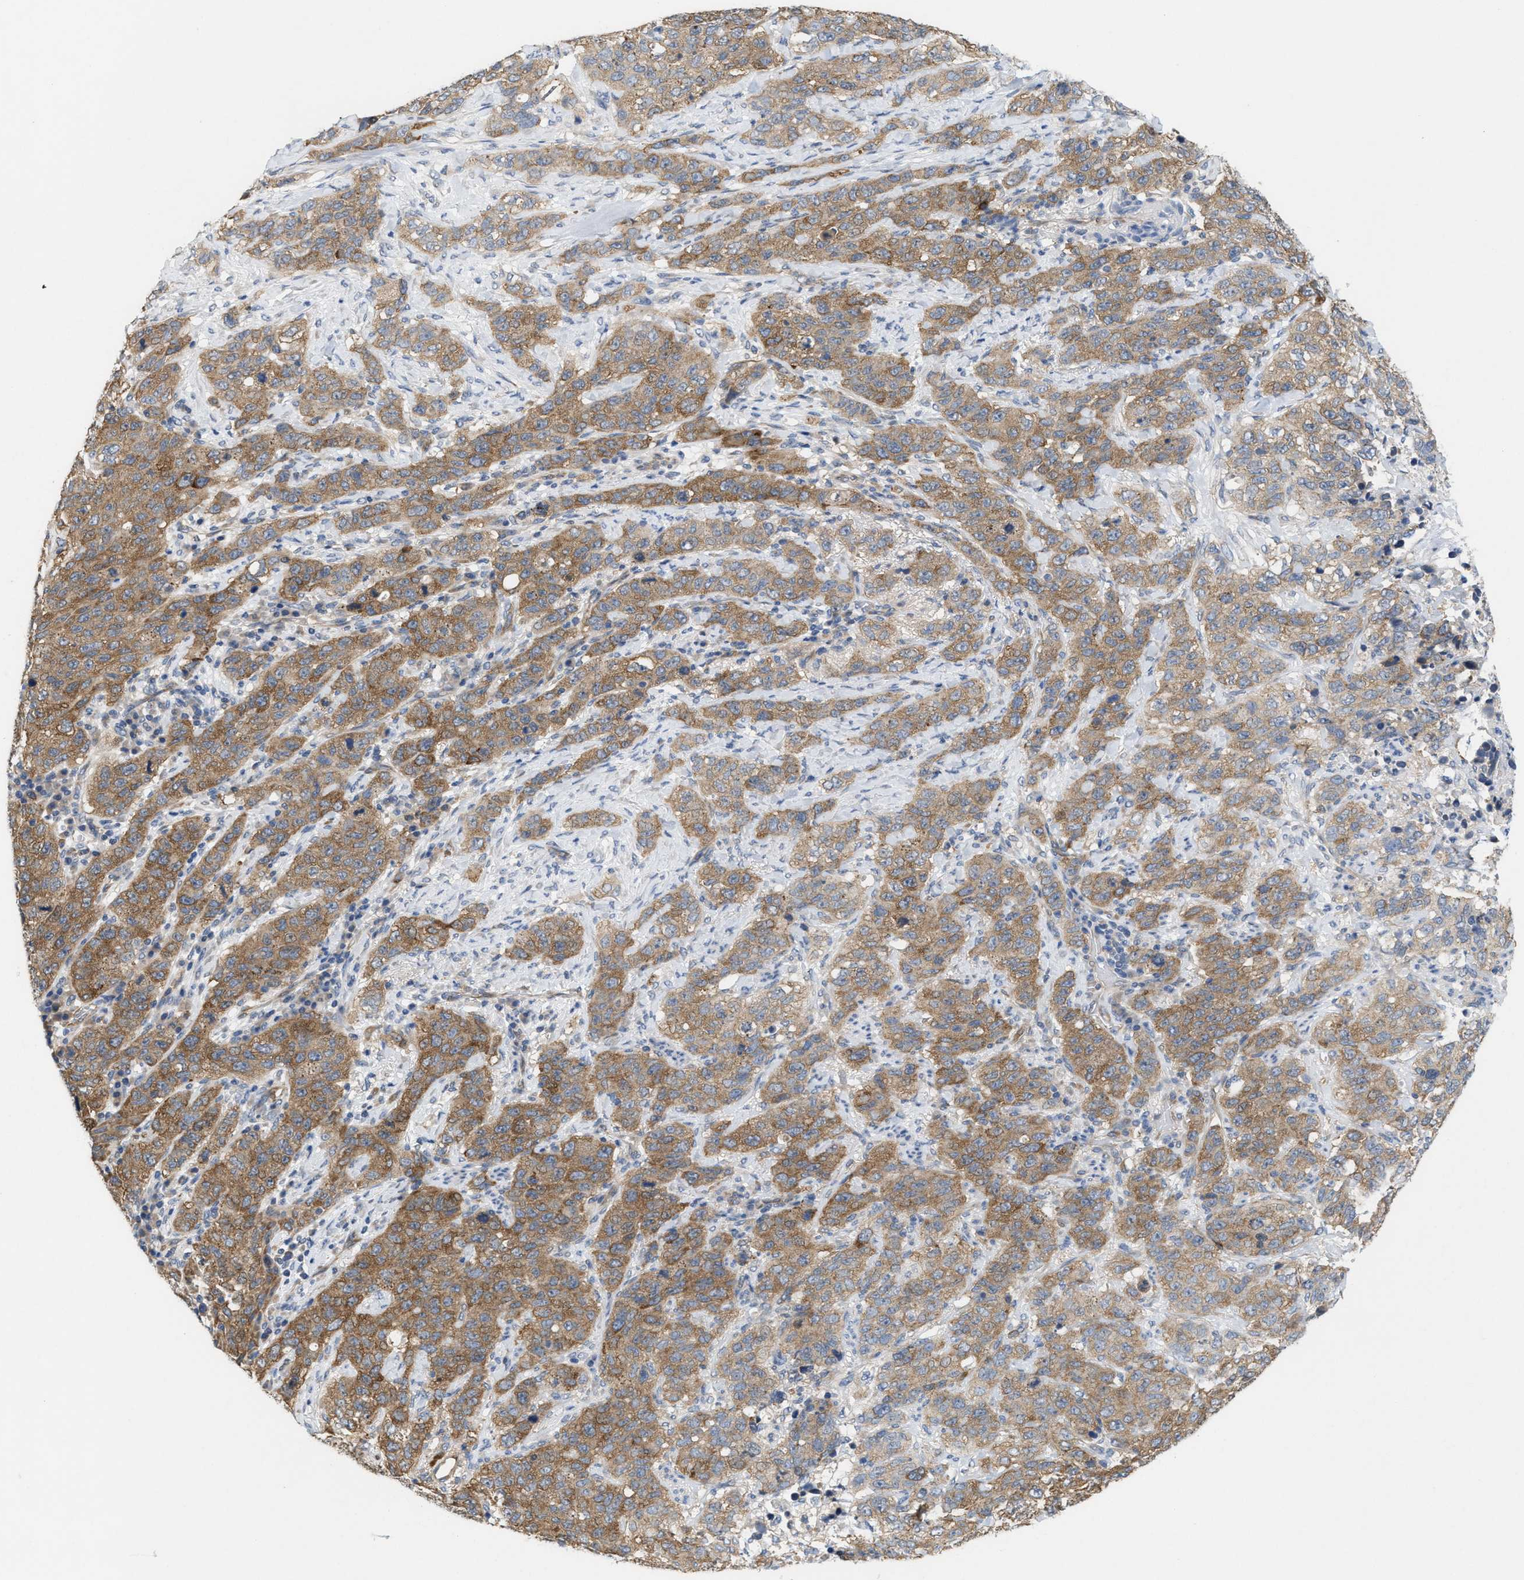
{"staining": {"intensity": "moderate", "quantity": ">75%", "location": "cytoplasmic/membranous"}, "tissue": "stomach cancer", "cell_type": "Tumor cells", "image_type": "cancer", "snomed": [{"axis": "morphology", "description": "Adenocarcinoma, NOS"}, {"axis": "topography", "description": "Stomach"}], "caption": "Human adenocarcinoma (stomach) stained for a protein (brown) demonstrates moderate cytoplasmic/membranous positive staining in approximately >75% of tumor cells.", "gene": "UBAP2", "patient": {"sex": "male", "age": 48}}